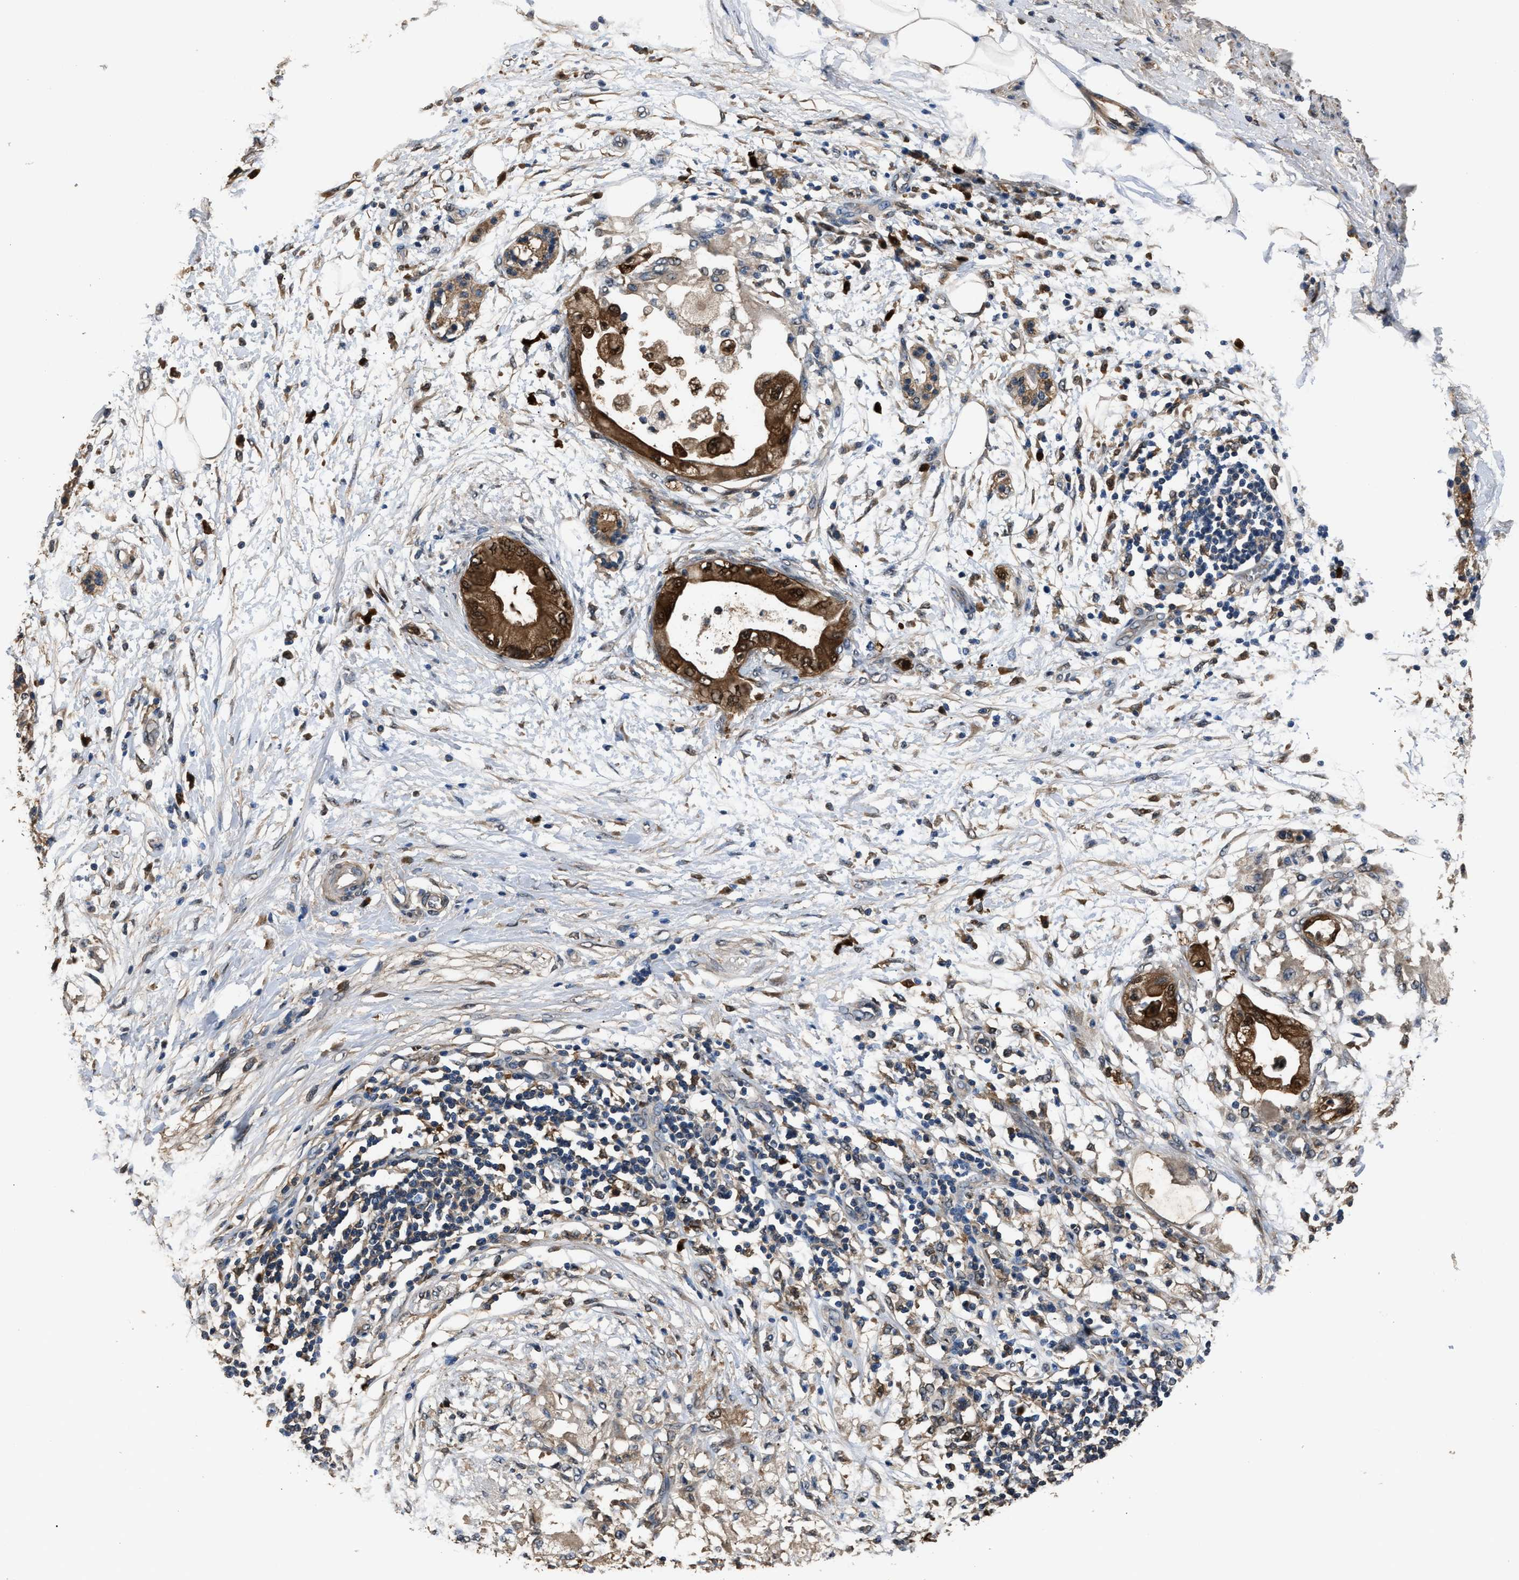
{"staining": {"intensity": "weak", "quantity": ">75%", "location": "cytoplasmic/membranous"}, "tissue": "adipose tissue", "cell_type": "Adipocytes", "image_type": "normal", "snomed": [{"axis": "morphology", "description": "Normal tissue, NOS"}, {"axis": "morphology", "description": "Adenocarcinoma, NOS"}, {"axis": "topography", "description": "Duodenum"}, {"axis": "topography", "description": "Peripheral nerve tissue"}], "caption": "Protein positivity by immunohistochemistry demonstrates weak cytoplasmic/membranous staining in about >75% of adipocytes in normal adipose tissue. The protein is stained brown, and the nuclei are stained in blue (DAB IHC with brightfield microscopy, high magnification).", "gene": "GSTP1", "patient": {"sex": "female", "age": 60}}